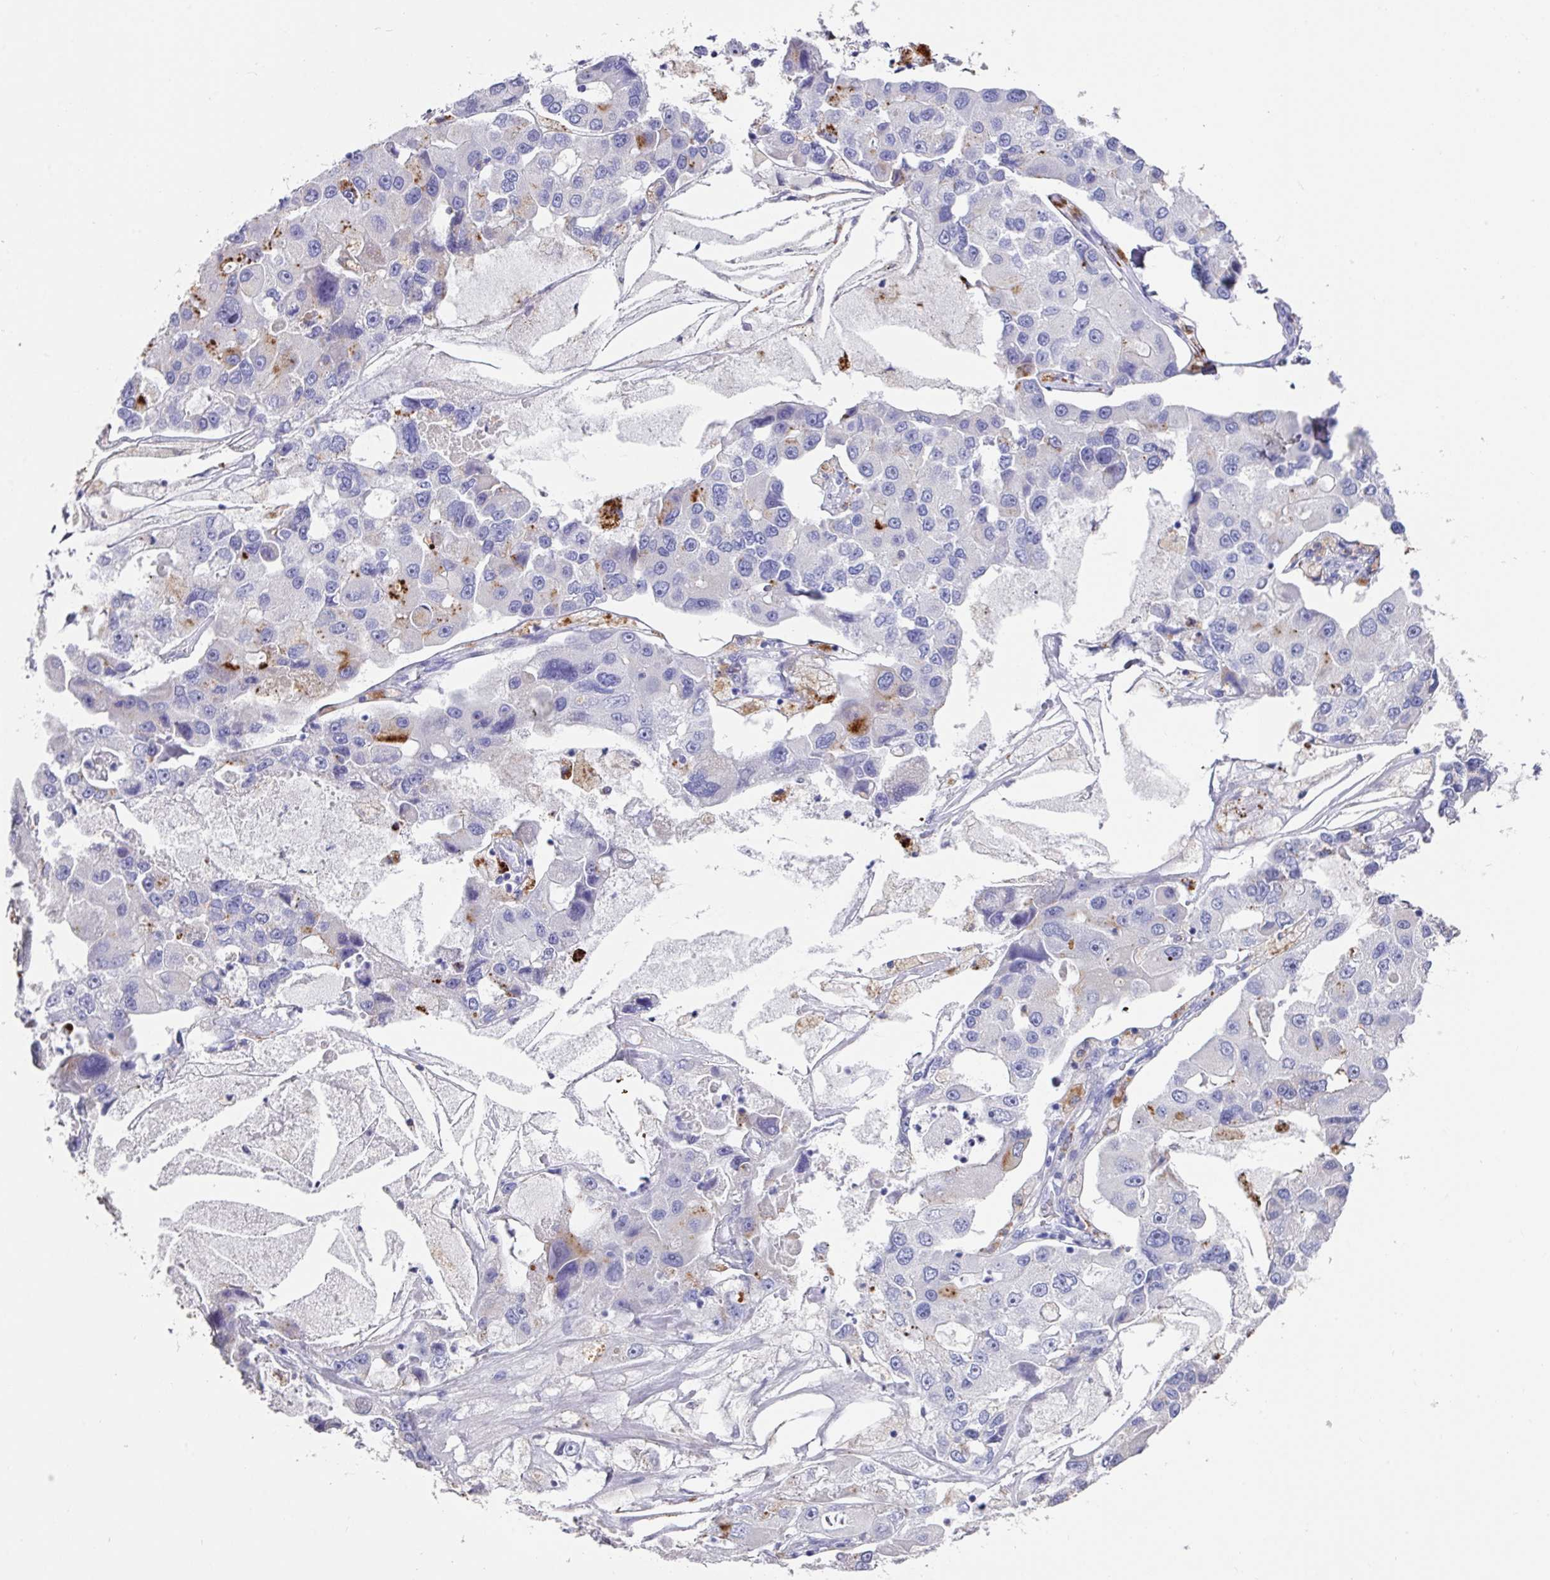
{"staining": {"intensity": "strong", "quantity": "<25%", "location": "cytoplasmic/membranous"}, "tissue": "lung cancer", "cell_type": "Tumor cells", "image_type": "cancer", "snomed": [{"axis": "morphology", "description": "Adenocarcinoma, NOS"}, {"axis": "topography", "description": "Lung"}], "caption": "Strong cytoplasmic/membranous expression is seen in about <25% of tumor cells in adenocarcinoma (lung). (DAB (3,3'-diaminobenzidine) IHC with brightfield microscopy, high magnification).", "gene": "CPVL", "patient": {"sex": "female", "age": 54}}